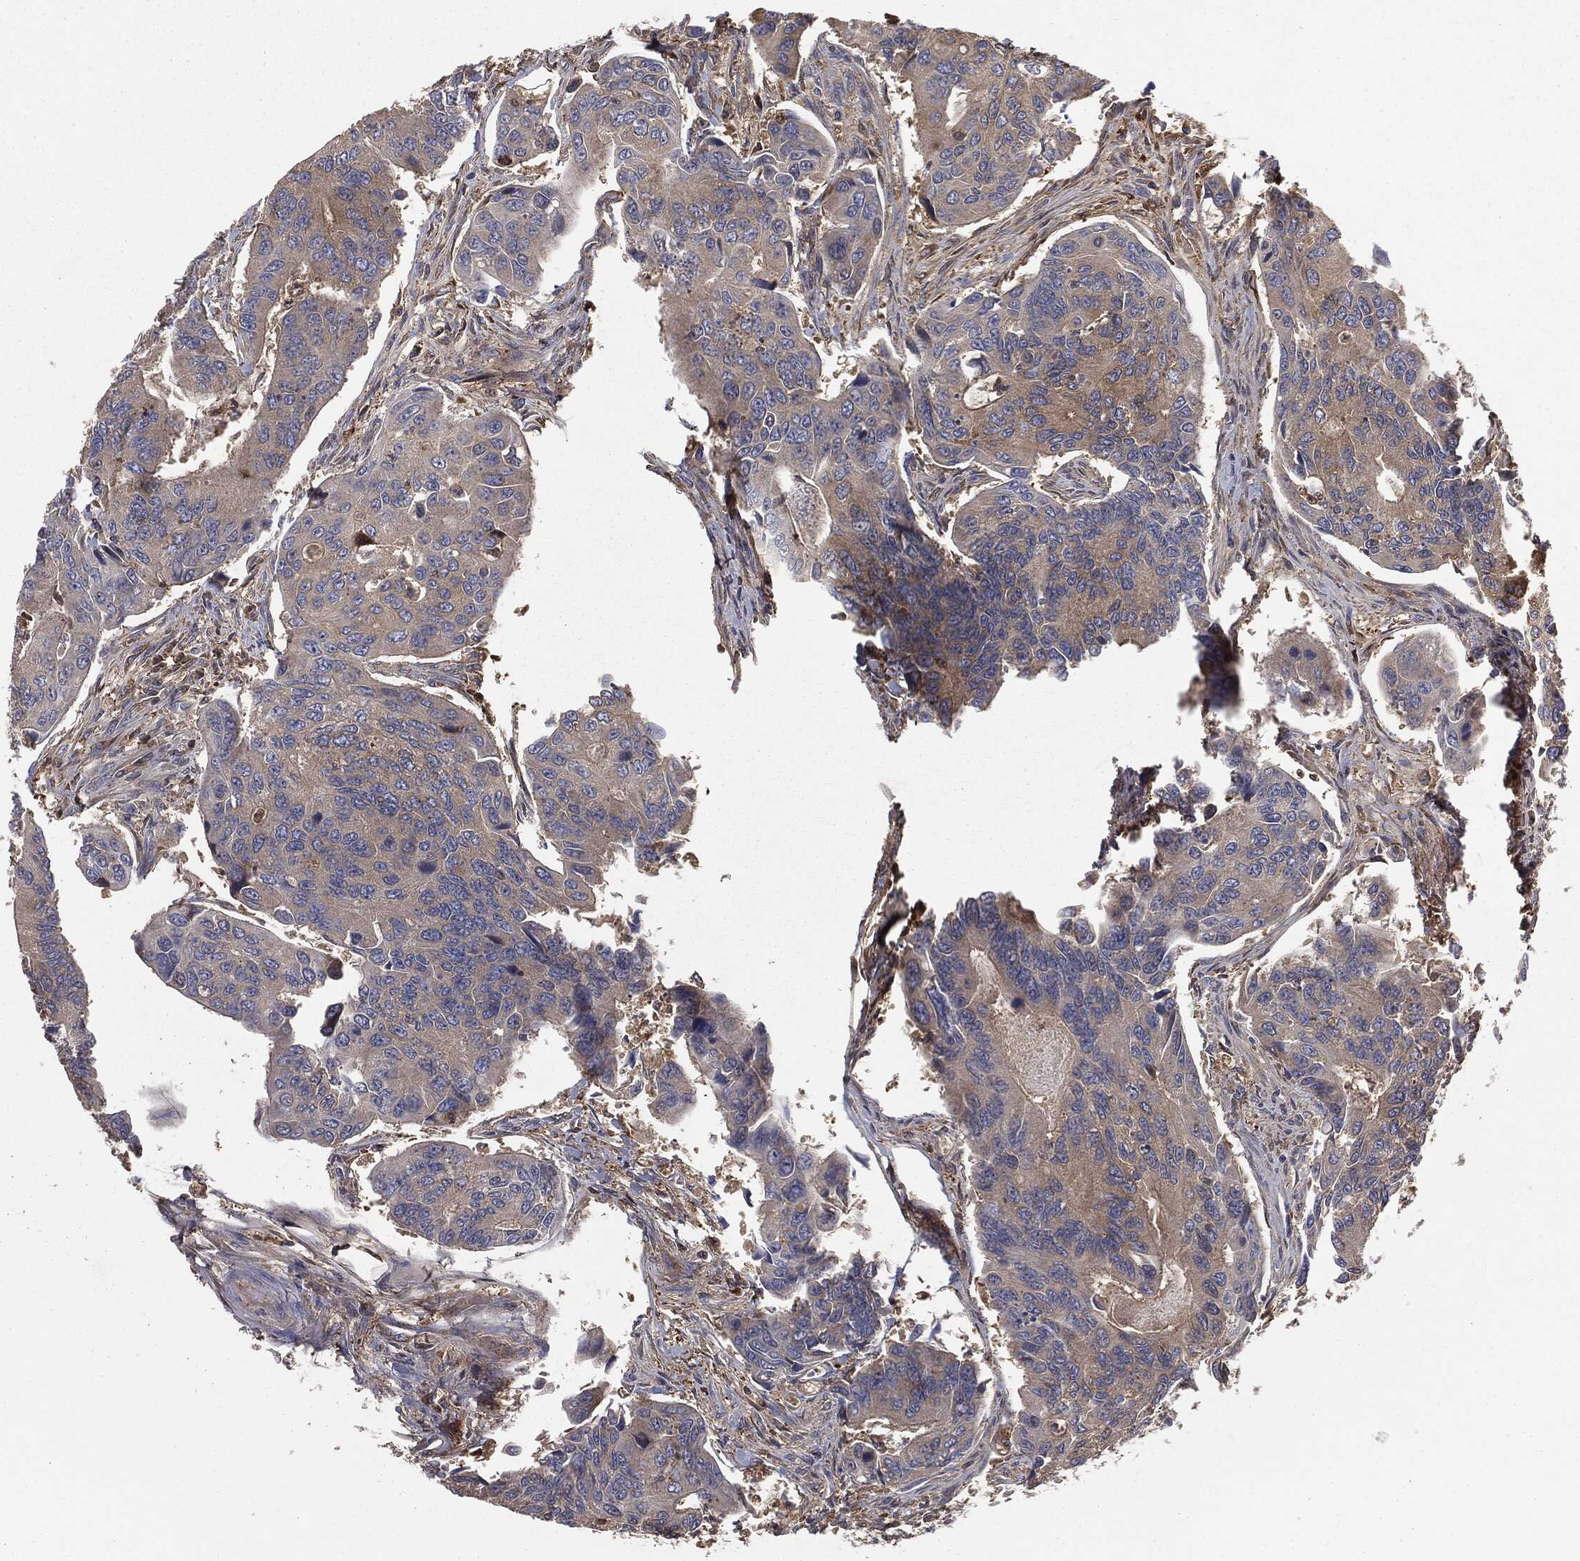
{"staining": {"intensity": "weak", "quantity": "25%-75%", "location": "cytoplasmic/membranous"}, "tissue": "colorectal cancer", "cell_type": "Tumor cells", "image_type": "cancer", "snomed": [{"axis": "morphology", "description": "Adenocarcinoma, NOS"}, {"axis": "topography", "description": "Colon"}], "caption": "Weak cytoplasmic/membranous protein expression is appreciated in about 25%-75% of tumor cells in colorectal cancer. The protein is stained brown, and the nuclei are stained in blue (DAB IHC with brightfield microscopy, high magnification).", "gene": "GNB5", "patient": {"sex": "female", "age": 67}}